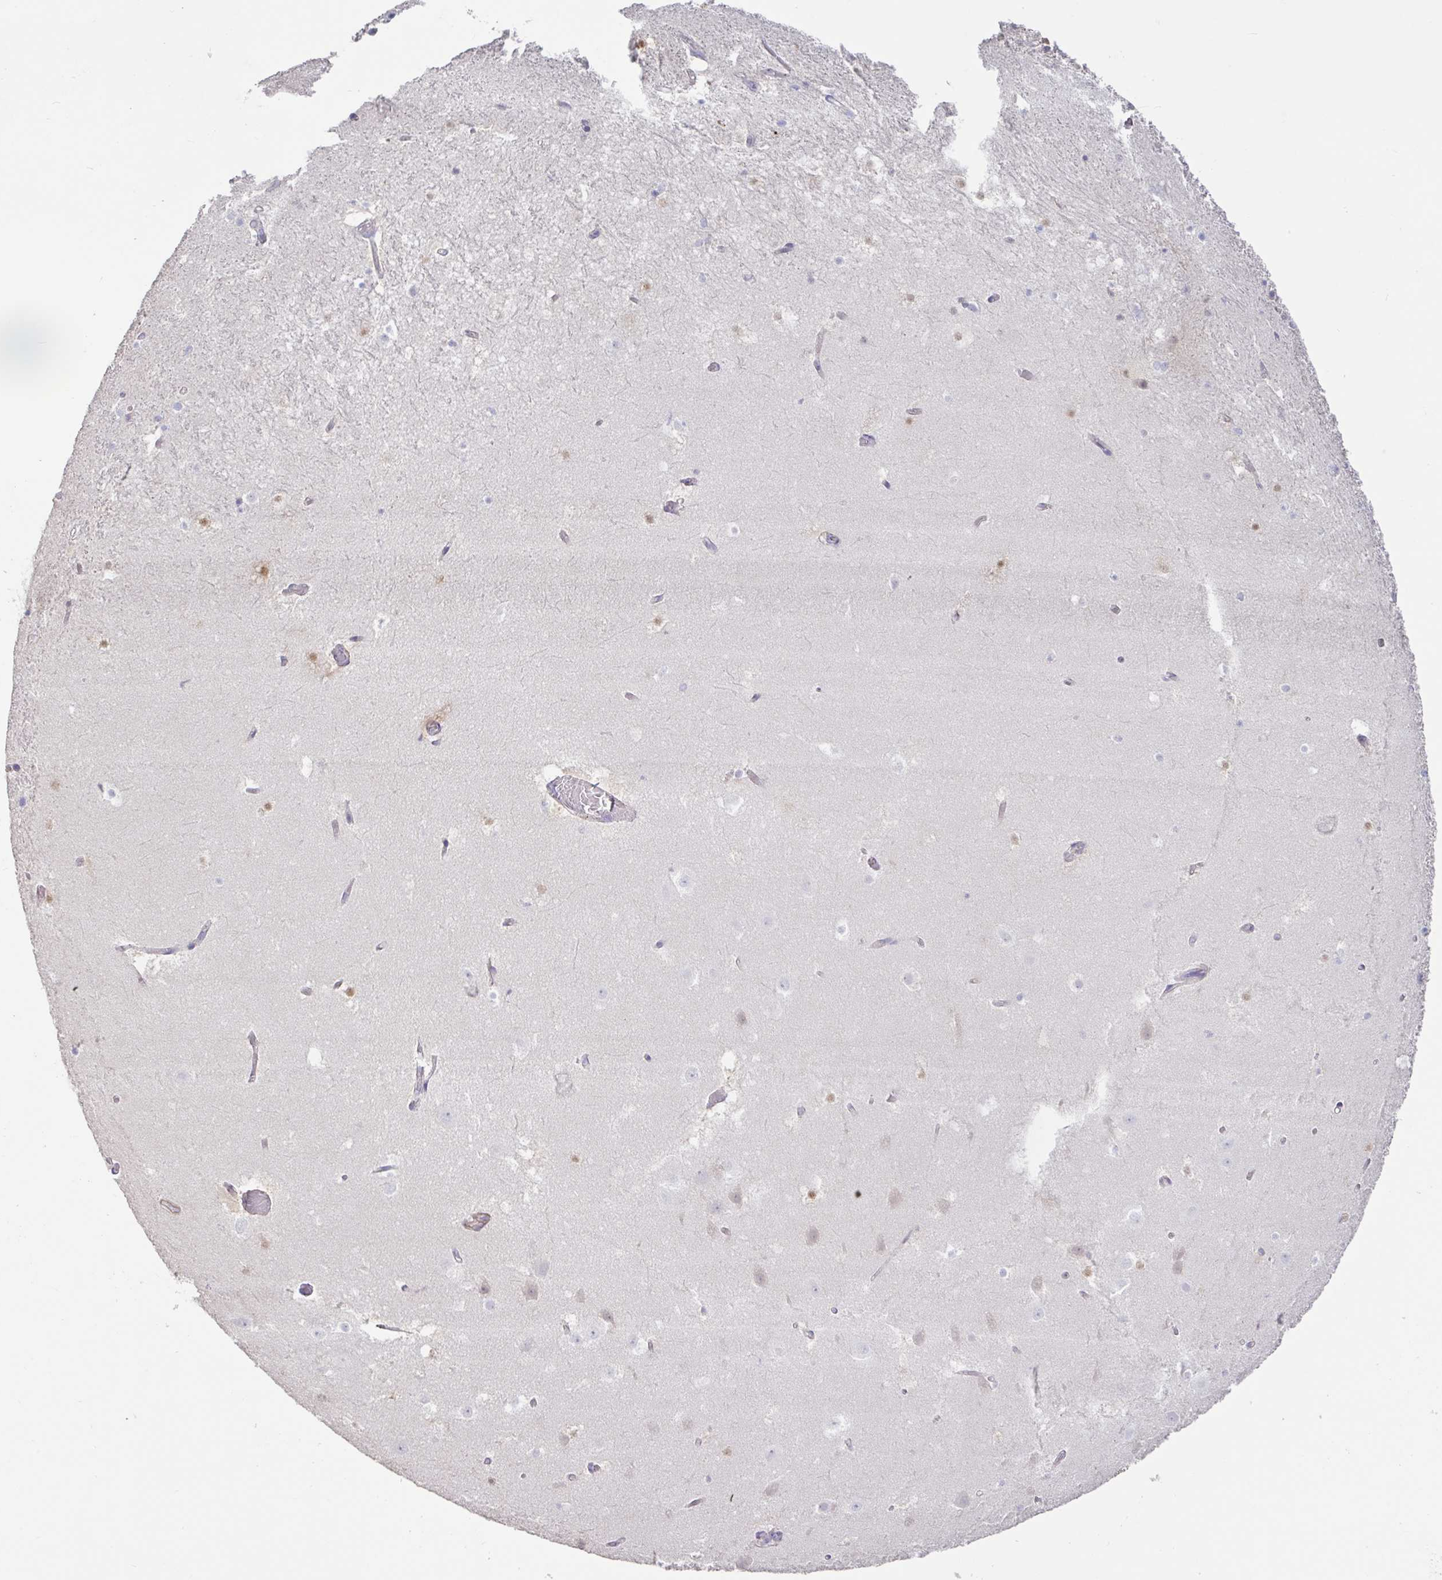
{"staining": {"intensity": "negative", "quantity": "none", "location": "none"}, "tissue": "hippocampus", "cell_type": "Glial cells", "image_type": "normal", "snomed": [{"axis": "morphology", "description": "Normal tissue, NOS"}, {"axis": "topography", "description": "Hippocampus"}], "caption": "Immunohistochemical staining of unremarkable hippocampus displays no significant expression in glial cells. (IHC, brightfield microscopy, high magnification).", "gene": "PYGM", "patient": {"sex": "female", "age": 52}}